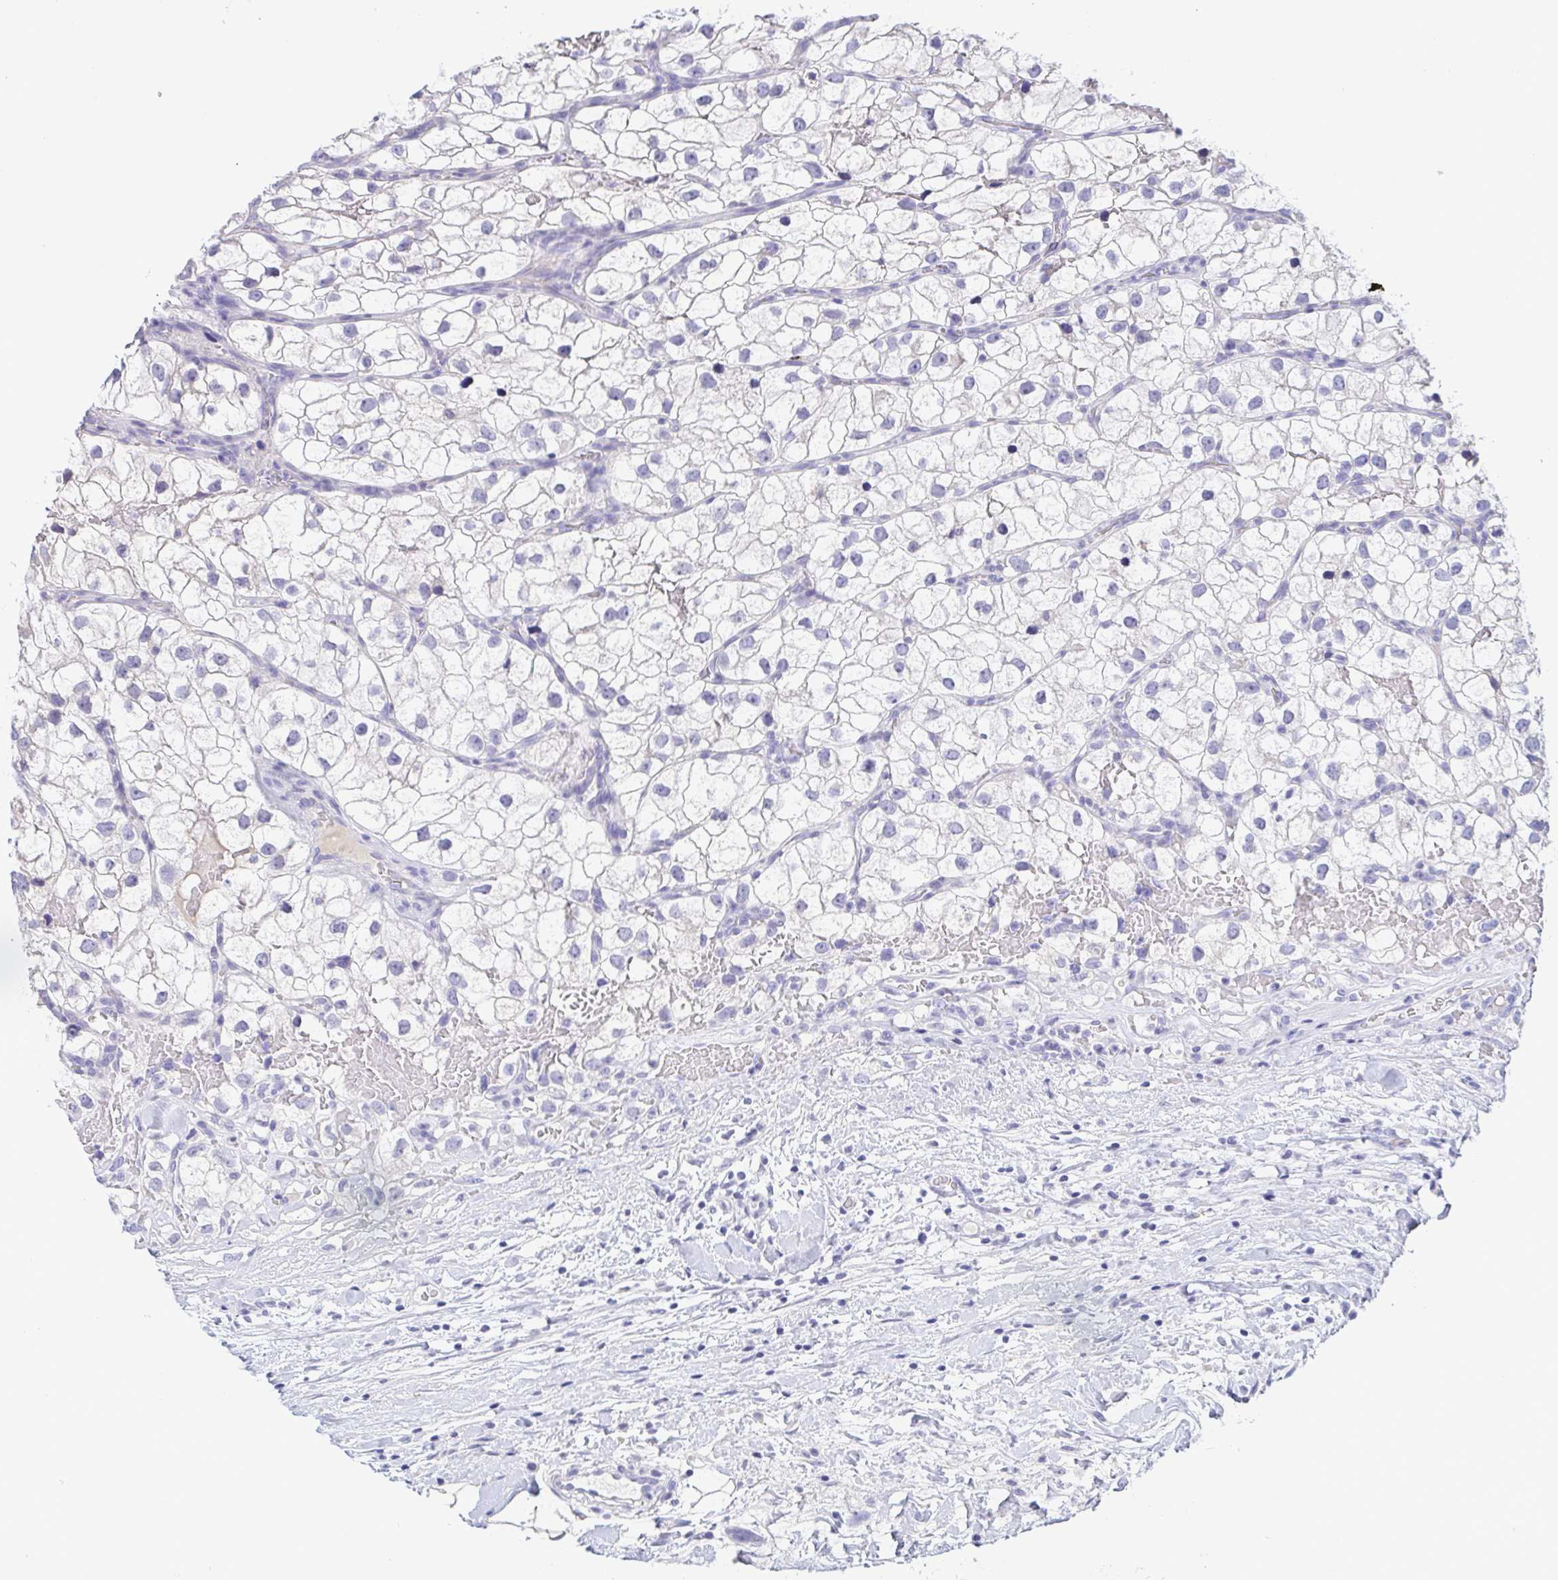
{"staining": {"intensity": "negative", "quantity": "none", "location": "none"}, "tissue": "renal cancer", "cell_type": "Tumor cells", "image_type": "cancer", "snomed": [{"axis": "morphology", "description": "Adenocarcinoma, NOS"}, {"axis": "topography", "description": "Kidney"}], "caption": "DAB (3,3'-diaminobenzidine) immunohistochemical staining of renal cancer shows no significant expression in tumor cells.", "gene": "TREH", "patient": {"sex": "male", "age": 59}}